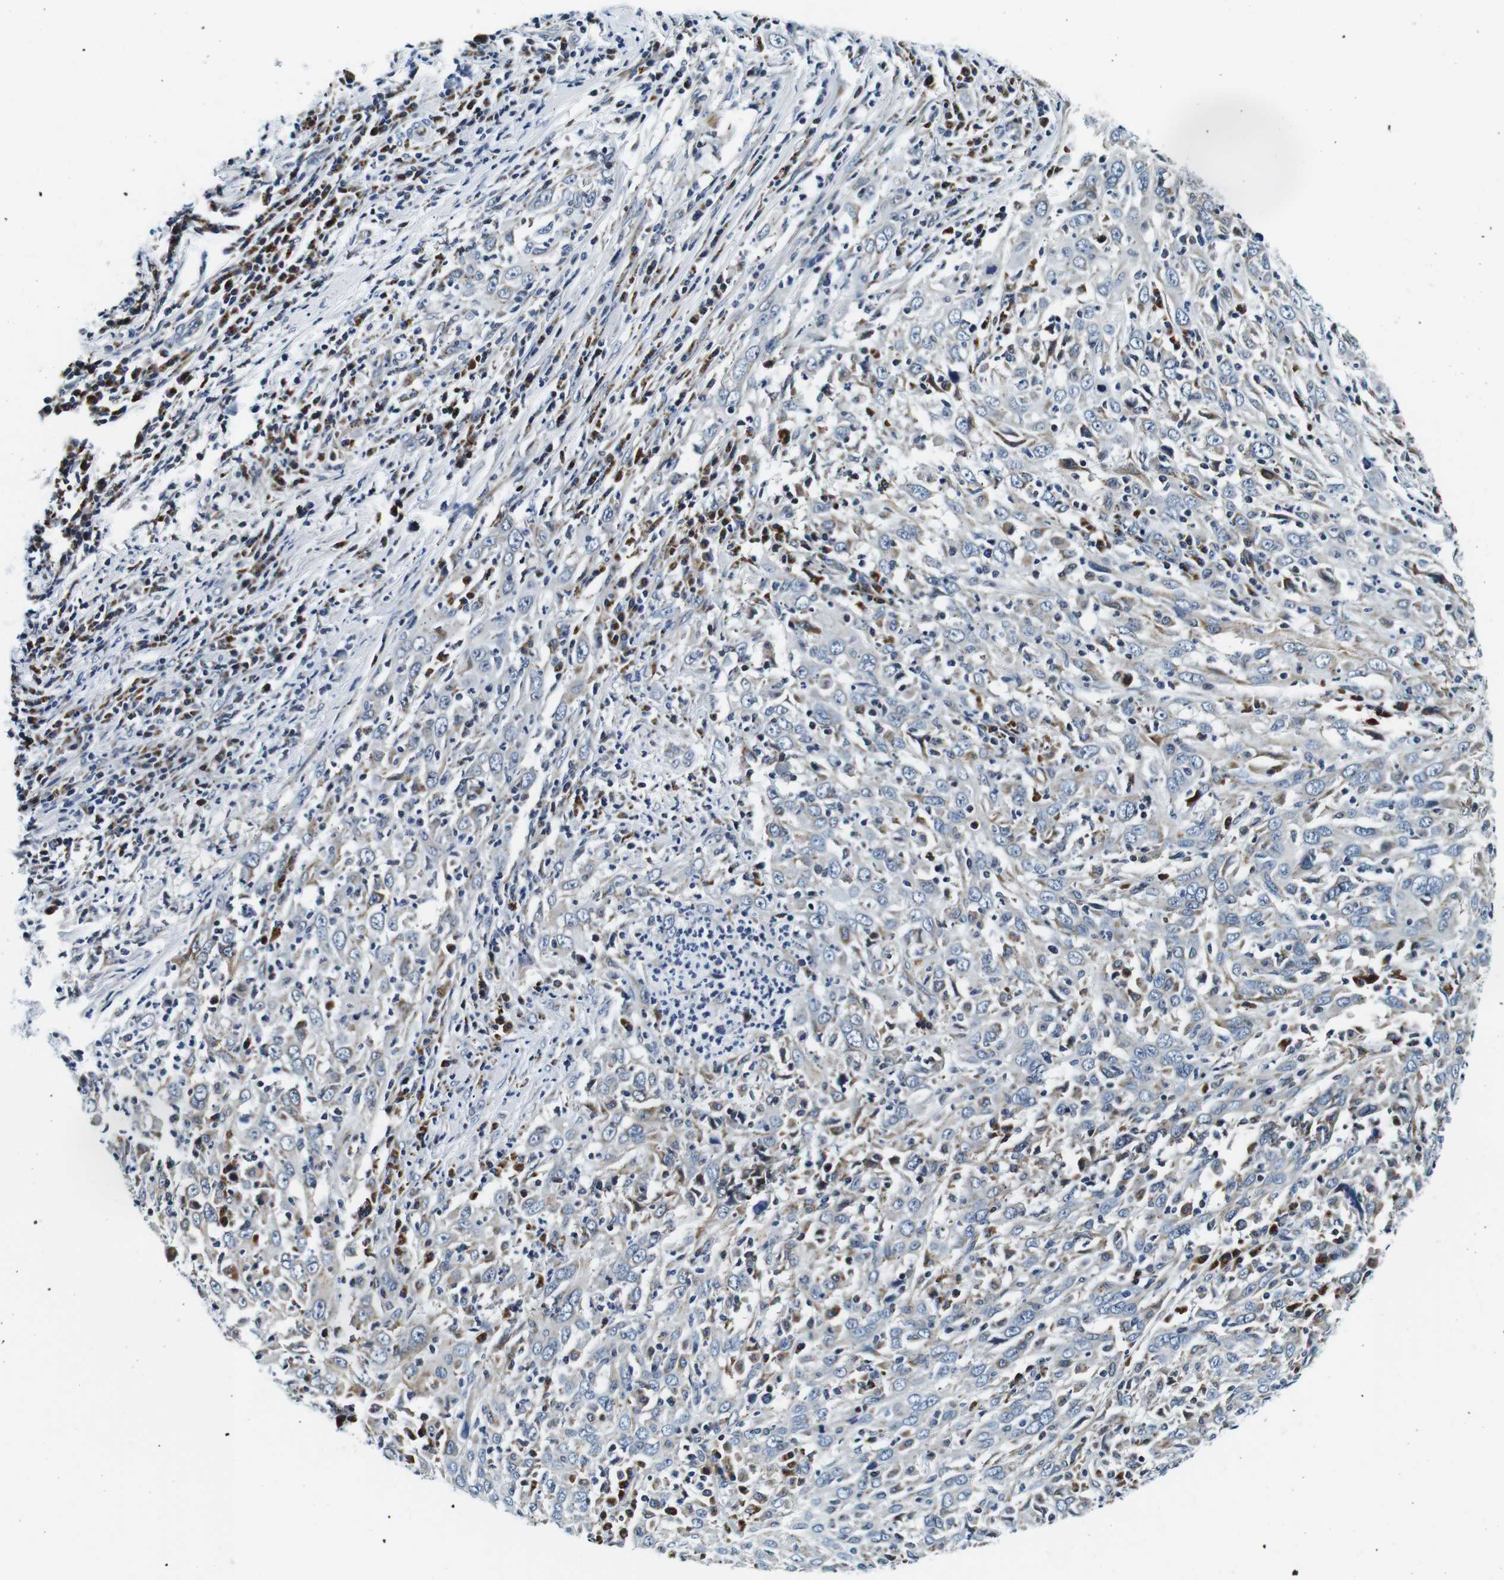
{"staining": {"intensity": "weak", "quantity": "<25%", "location": "cytoplasmic/membranous"}, "tissue": "cervical cancer", "cell_type": "Tumor cells", "image_type": "cancer", "snomed": [{"axis": "morphology", "description": "Squamous cell carcinoma, NOS"}, {"axis": "topography", "description": "Cervix"}], "caption": "Protein analysis of cervical squamous cell carcinoma displays no significant expression in tumor cells.", "gene": "FAR2", "patient": {"sex": "female", "age": 46}}